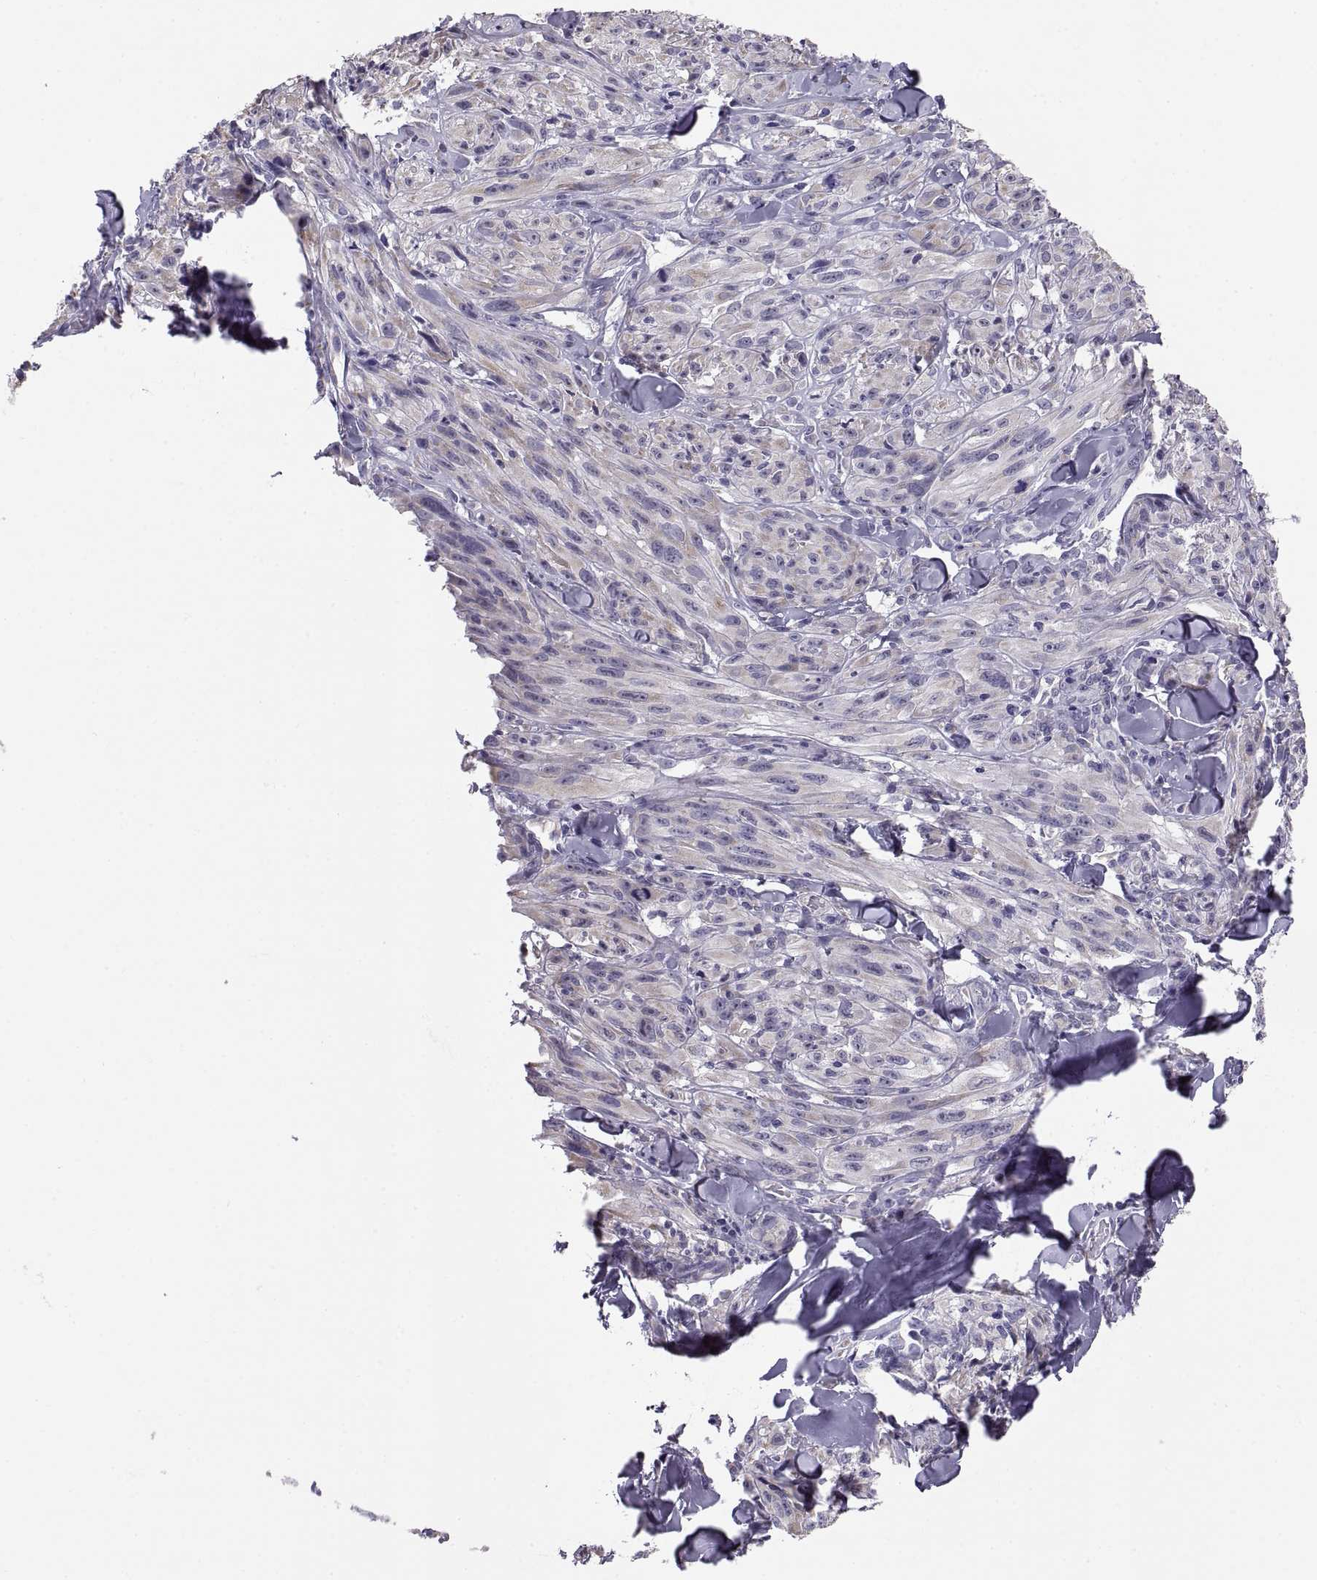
{"staining": {"intensity": "negative", "quantity": "none", "location": "none"}, "tissue": "melanoma", "cell_type": "Tumor cells", "image_type": "cancer", "snomed": [{"axis": "morphology", "description": "Malignant melanoma, NOS"}, {"axis": "topography", "description": "Skin"}], "caption": "An image of malignant melanoma stained for a protein demonstrates no brown staining in tumor cells.", "gene": "TNNC1", "patient": {"sex": "male", "age": 67}}